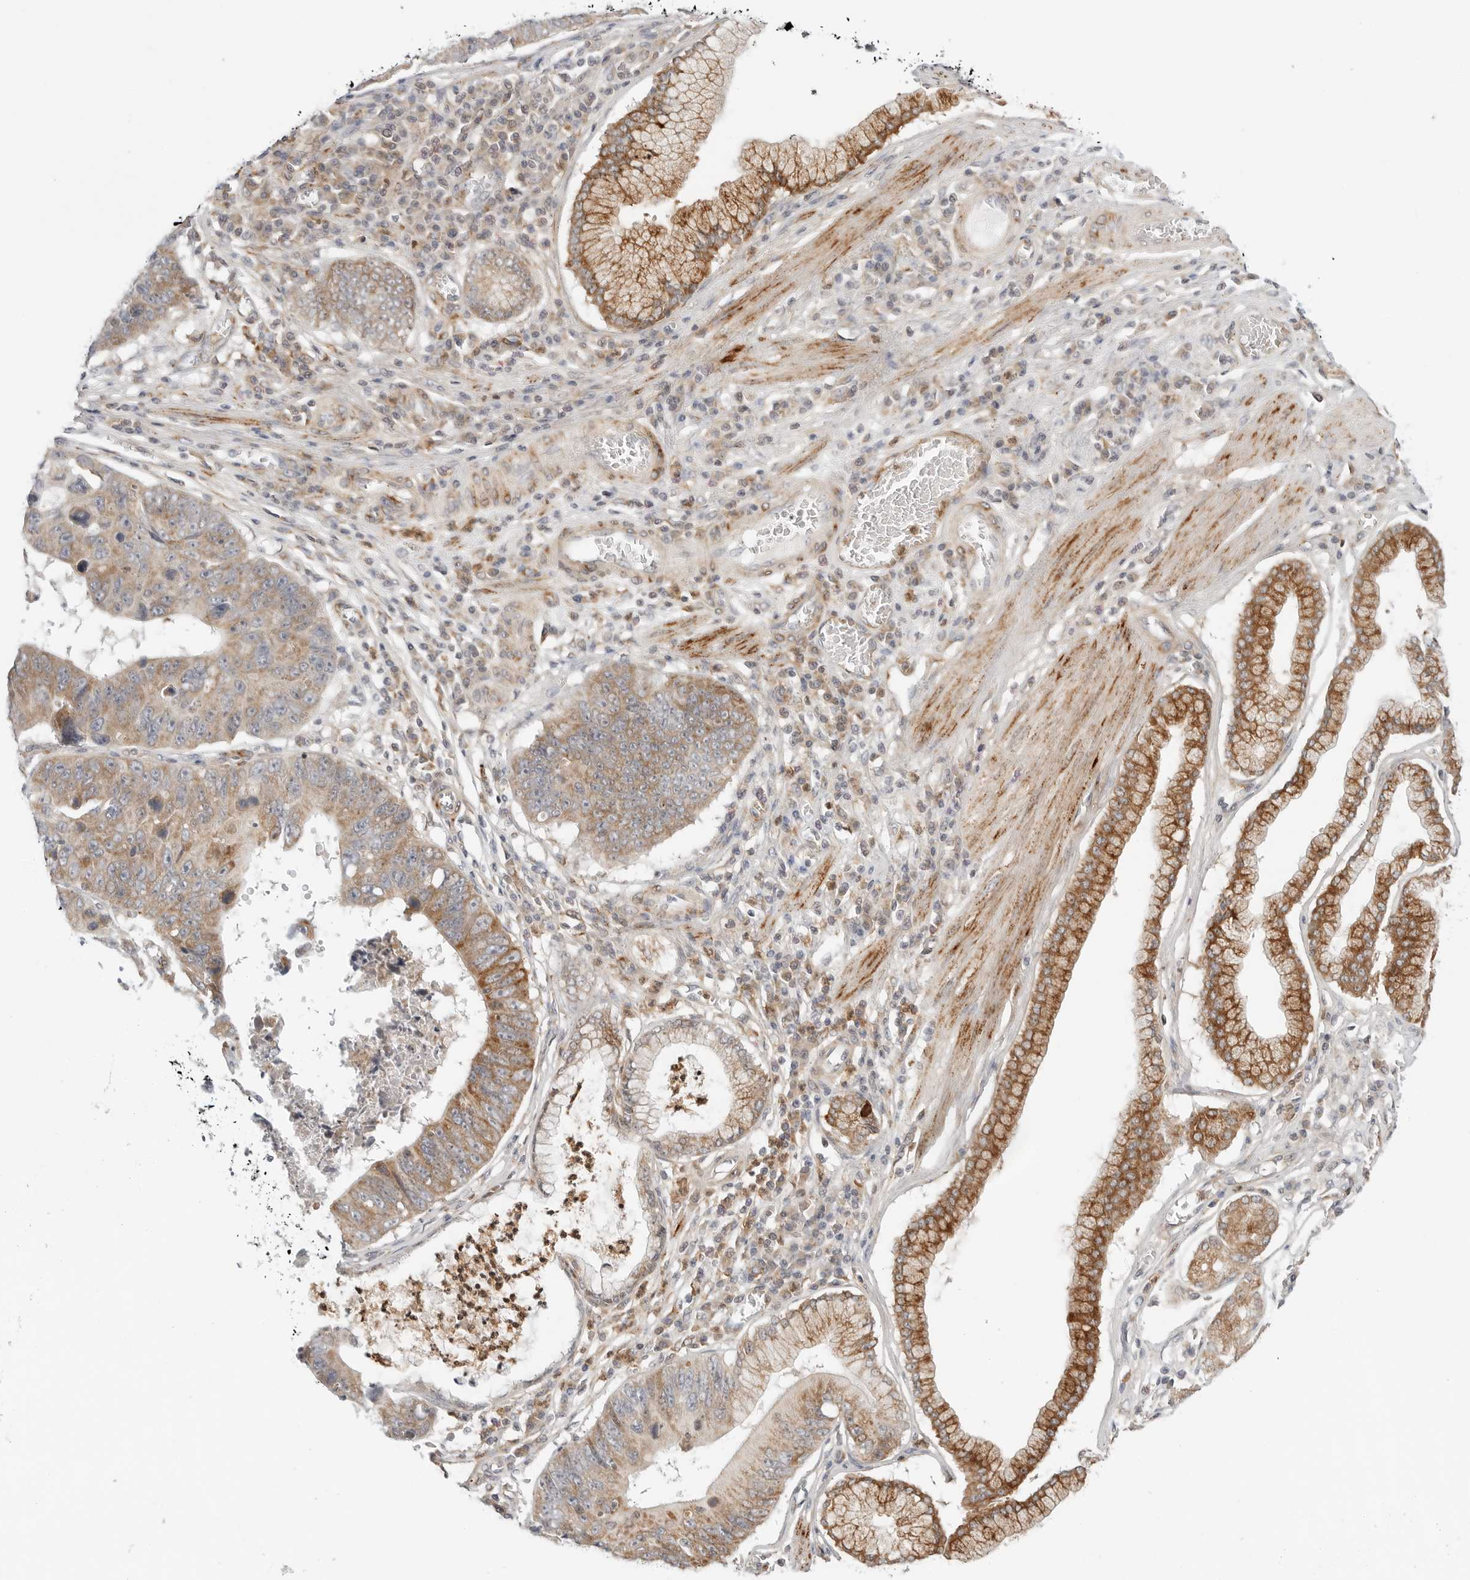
{"staining": {"intensity": "moderate", "quantity": ">75%", "location": "cytoplasmic/membranous"}, "tissue": "stomach cancer", "cell_type": "Tumor cells", "image_type": "cancer", "snomed": [{"axis": "morphology", "description": "Adenocarcinoma, NOS"}, {"axis": "topography", "description": "Stomach"}], "caption": "Approximately >75% of tumor cells in adenocarcinoma (stomach) exhibit moderate cytoplasmic/membranous protein expression as visualized by brown immunohistochemical staining.", "gene": "C1QTNF1", "patient": {"sex": "male", "age": 59}}